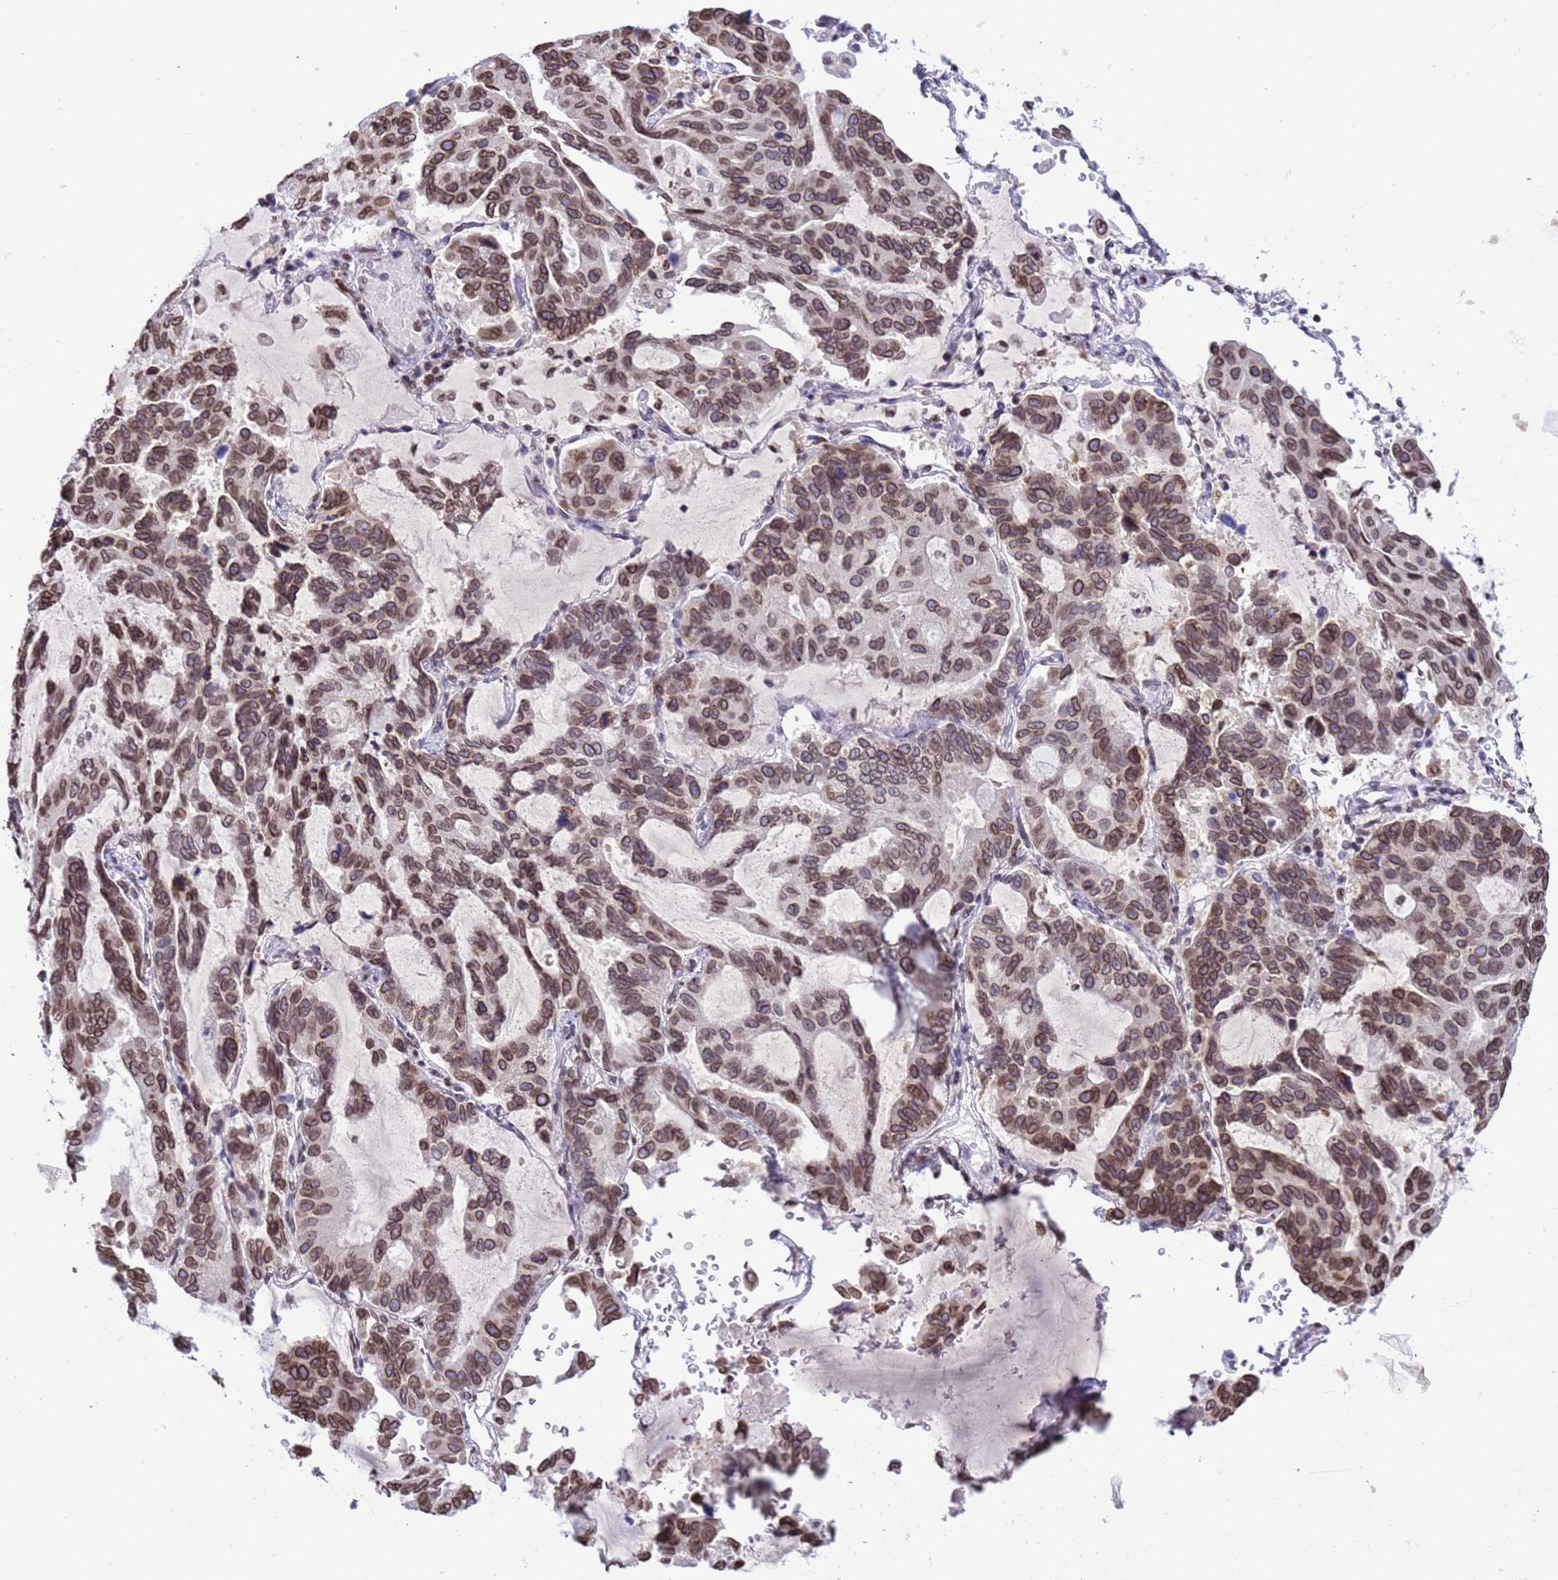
{"staining": {"intensity": "moderate", "quantity": ">75%", "location": "cytoplasmic/membranous,nuclear"}, "tissue": "lung cancer", "cell_type": "Tumor cells", "image_type": "cancer", "snomed": [{"axis": "morphology", "description": "Adenocarcinoma, NOS"}, {"axis": "topography", "description": "Lung"}], "caption": "Protein staining reveals moderate cytoplasmic/membranous and nuclear positivity in about >75% of tumor cells in adenocarcinoma (lung).", "gene": "DHX37", "patient": {"sex": "male", "age": 64}}